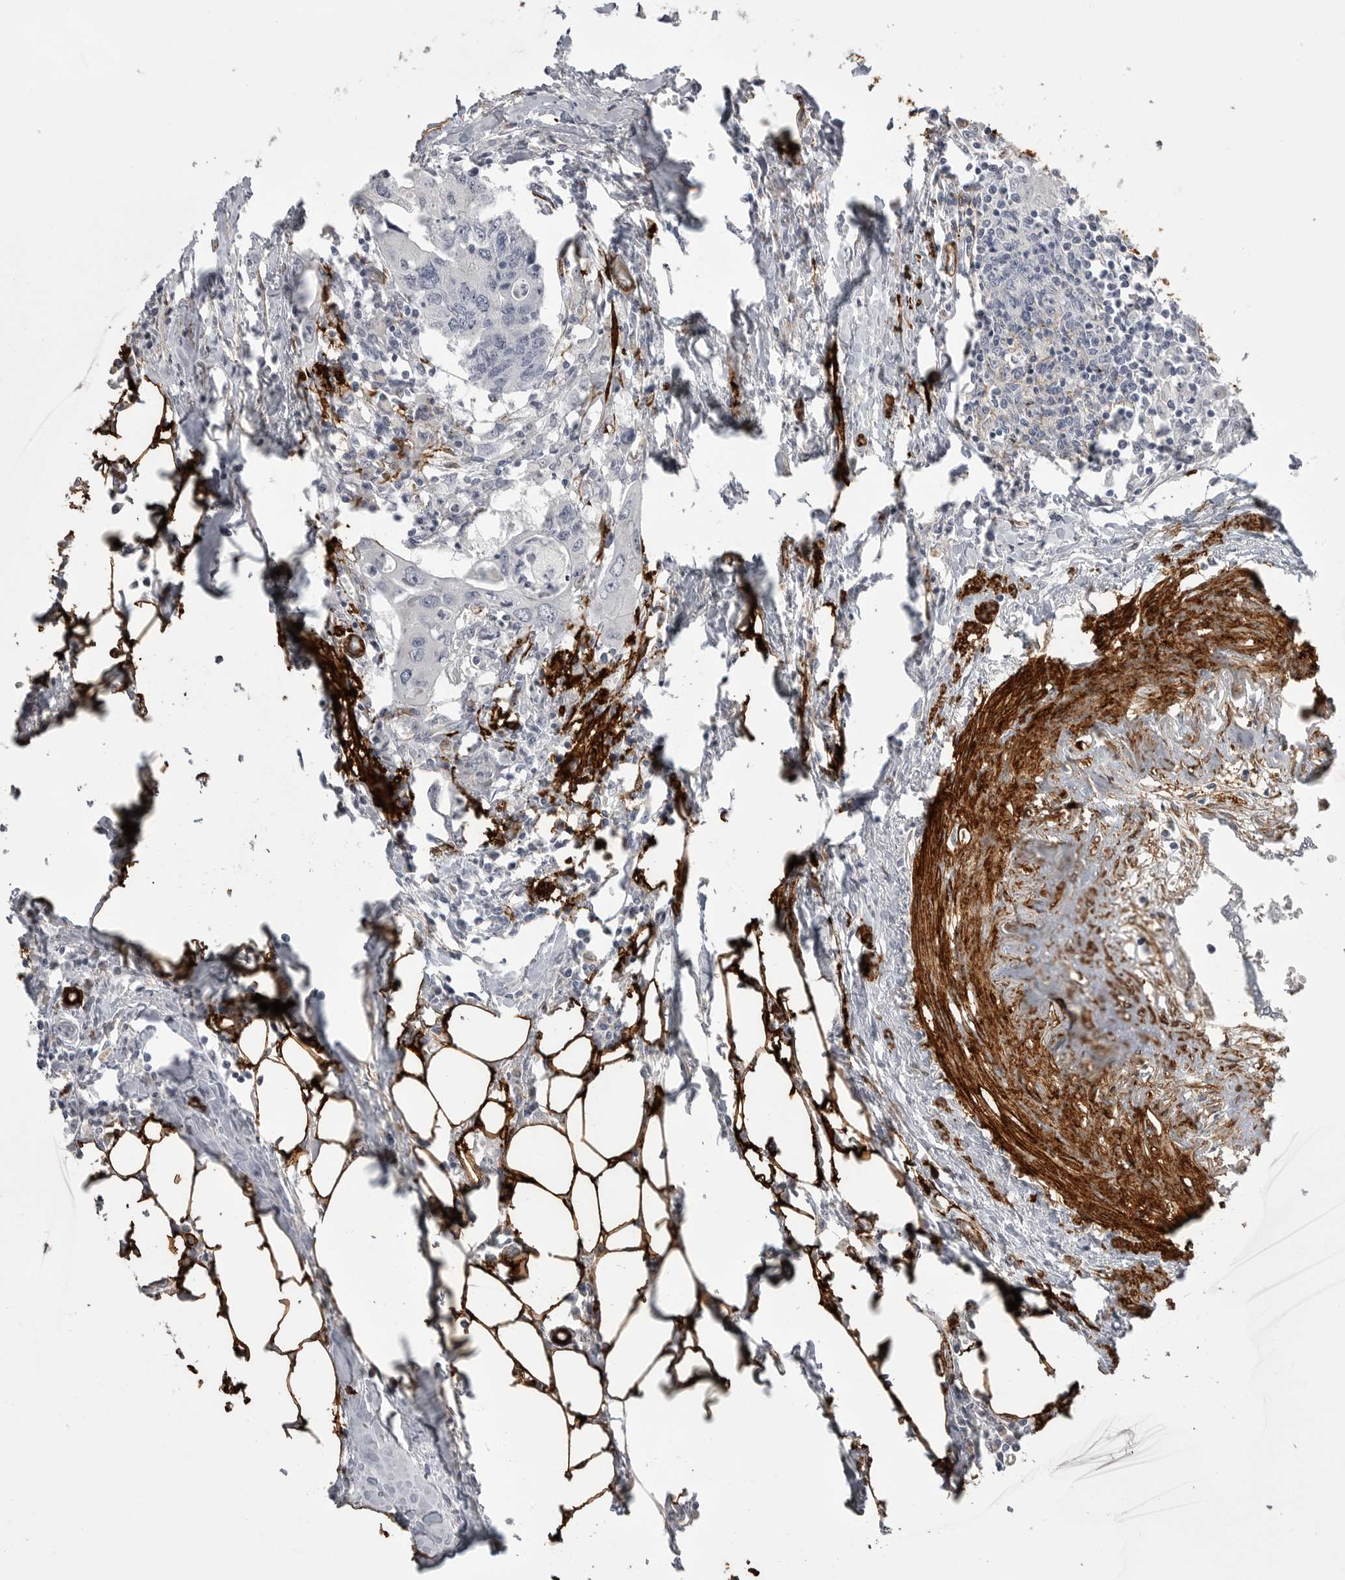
{"staining": {"intensity": "negative", "quantity": "none", "location": "none"}, "tissue": "colorectal cancer", "cell_type": "Tumor cells", "image_type": "cancer", "snomed": [{"axis": "morphology", "description": "Adenocarcinoma, NOS"}, {"axis": "topography", "description": "Colon"}], "caption": "Tumor cells are negative for brown protein staining in adenocarcinoma (colorectal).", "gene": "AOC3", "patient": {"sex": "male", "age": 71}}